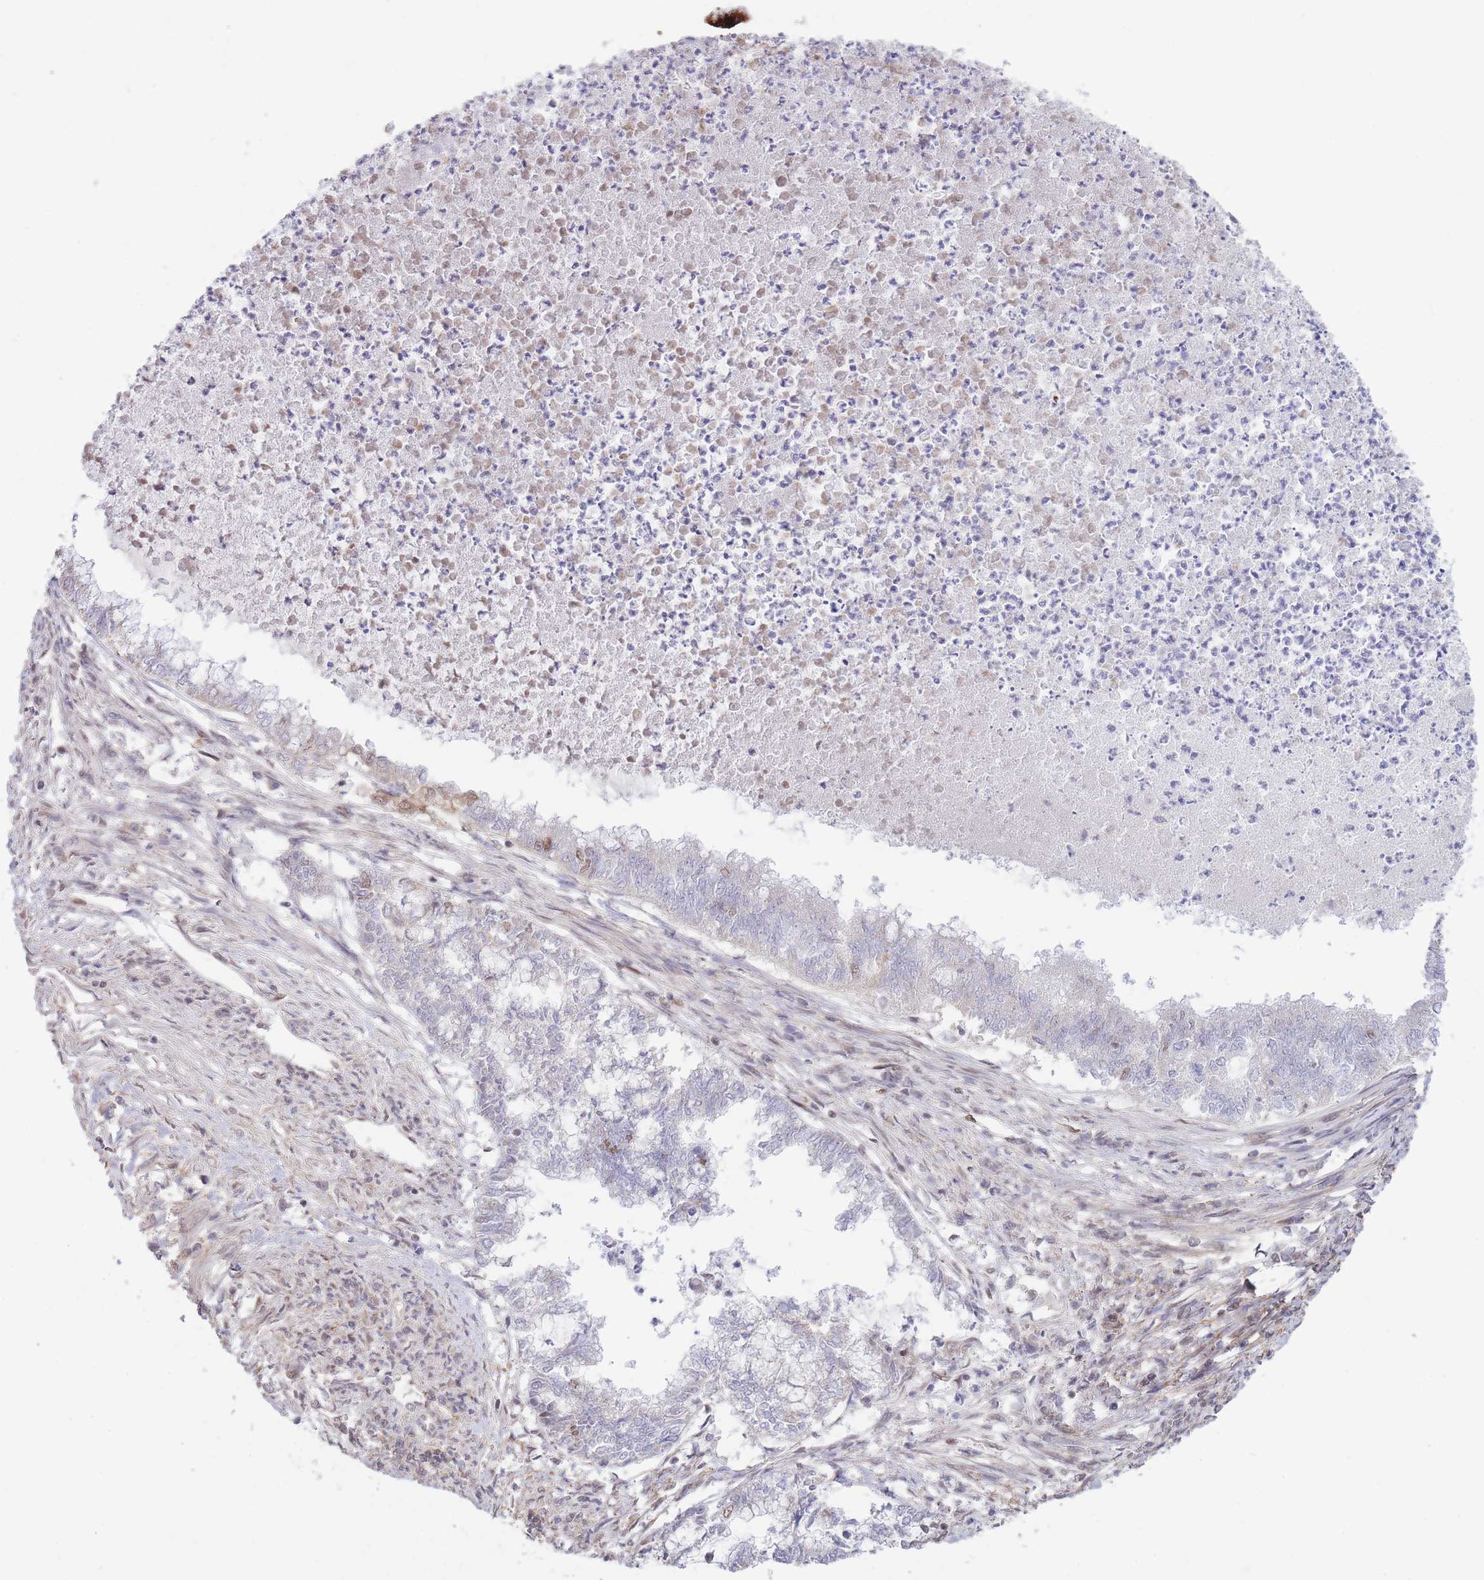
{"staining": {"intensity": "weak", "quantity": "<25%", "location": "nuclear"}, "tissue": "endometrial cancer", "cell_type": "Tumor cells", "image_type": "cancer", "snomed": [{"axis": "morphology", "description": "Adenocarcinoma, NOS"}, {"axis": "topography", "description": "Endometrium"}], "caption": "Immunohistochemistry of endometrial cancer displays no positivity in tumor cells. (Immunohistochemistry (ihc), brightfield microscopy, high magnification).", "gene": "CARD8", "patient": {"sex": "female", "age": 79}}